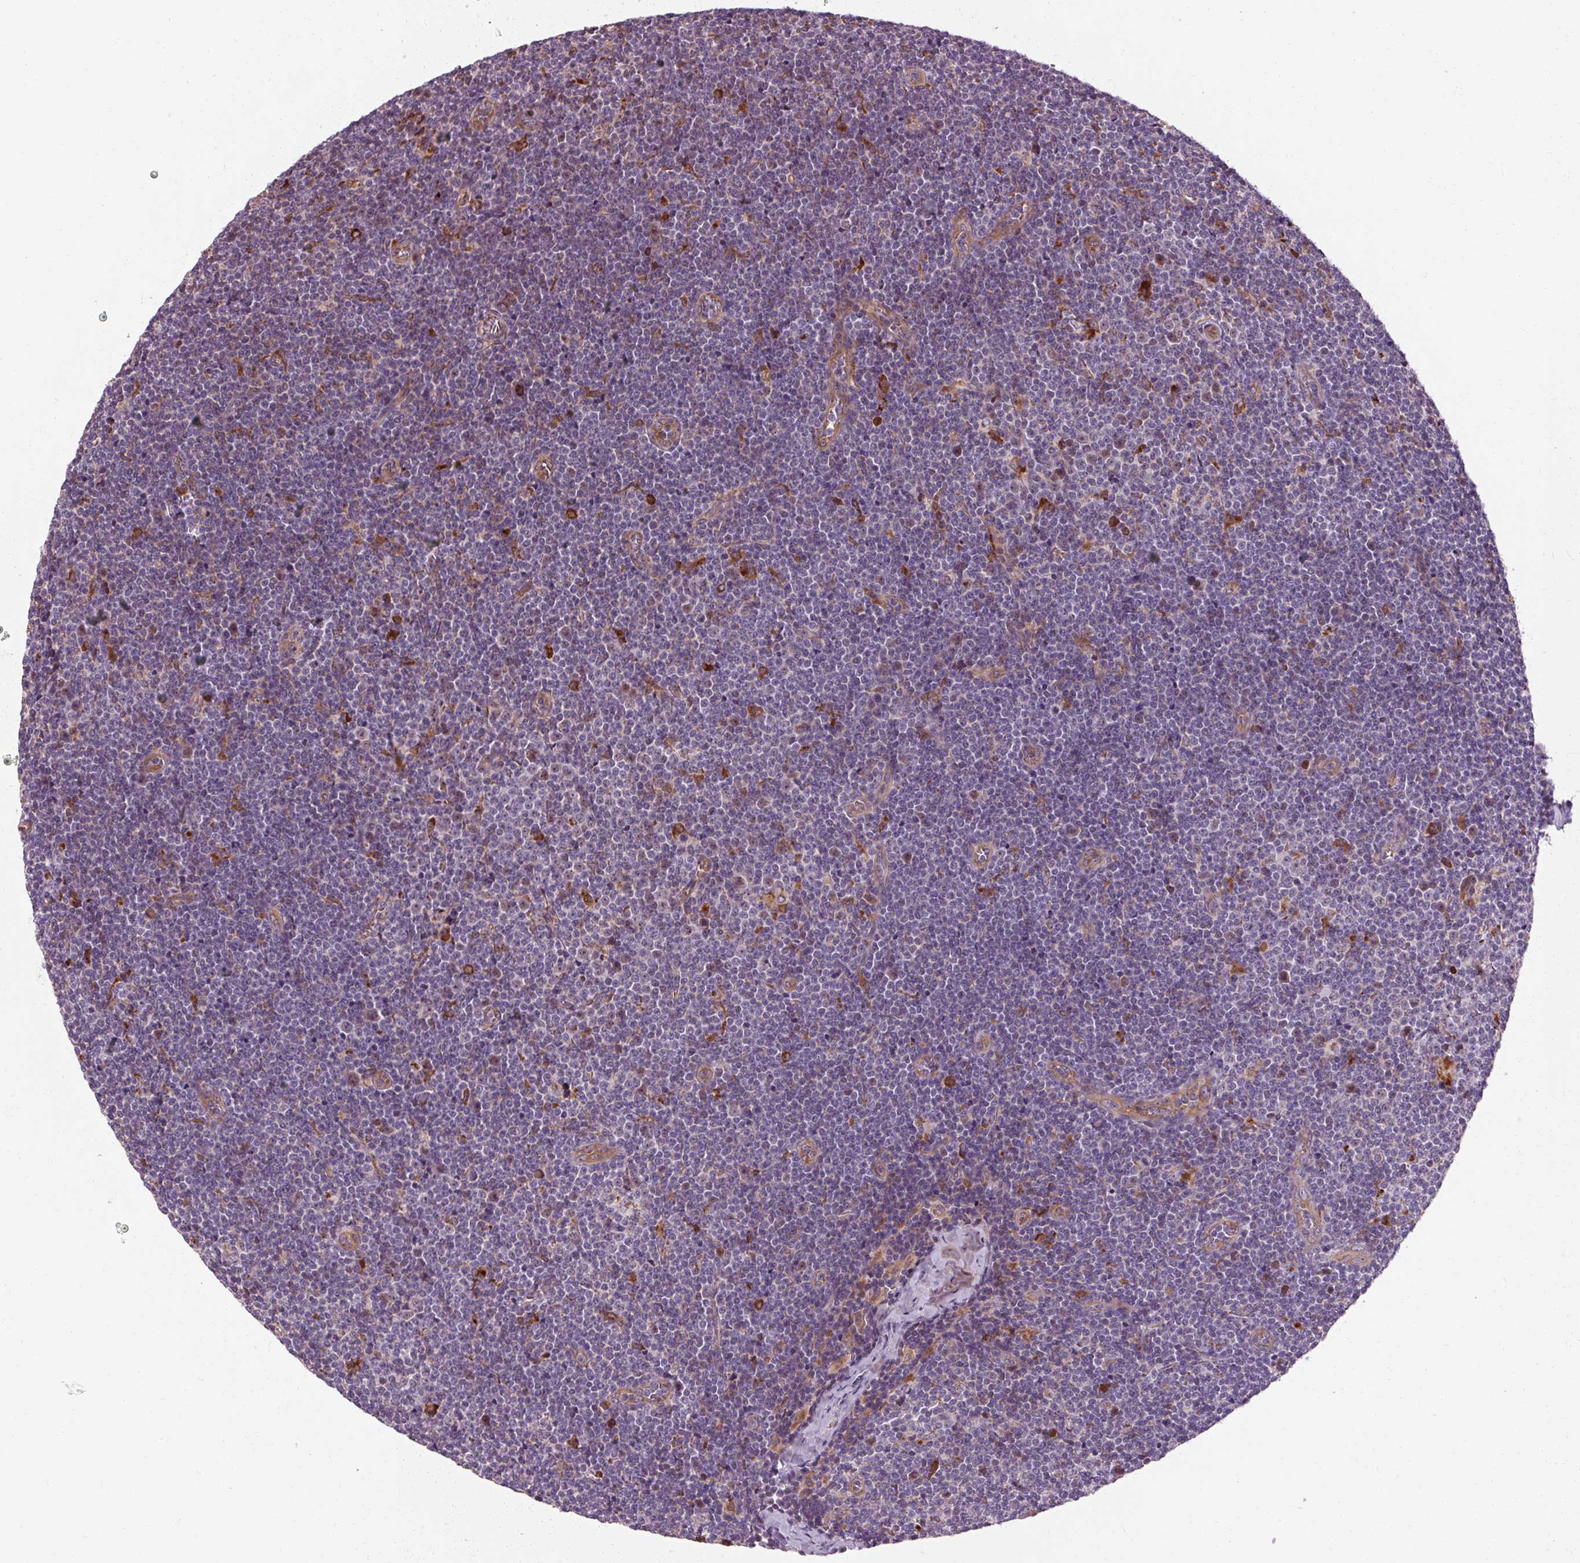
{"staining": {"intensity": "negative", "quantity": "none", "location": "none"}, "tissue": "lymphoma", "cell_type": "Tumor cells", "image_type": "cancer", "snomed": [{"axis": "morphology", "description": "Malignant lymphoma, non-Hodgkin's type, Low grade"}, {"axis": "topography", "description": "Lymph node"}], "caption": "This is an IHC micrograph of human lymphoma. There is no positivity in tumor cells.", "gene": "TBC1D4", "patient": {"sex": "male", "age": 48}}